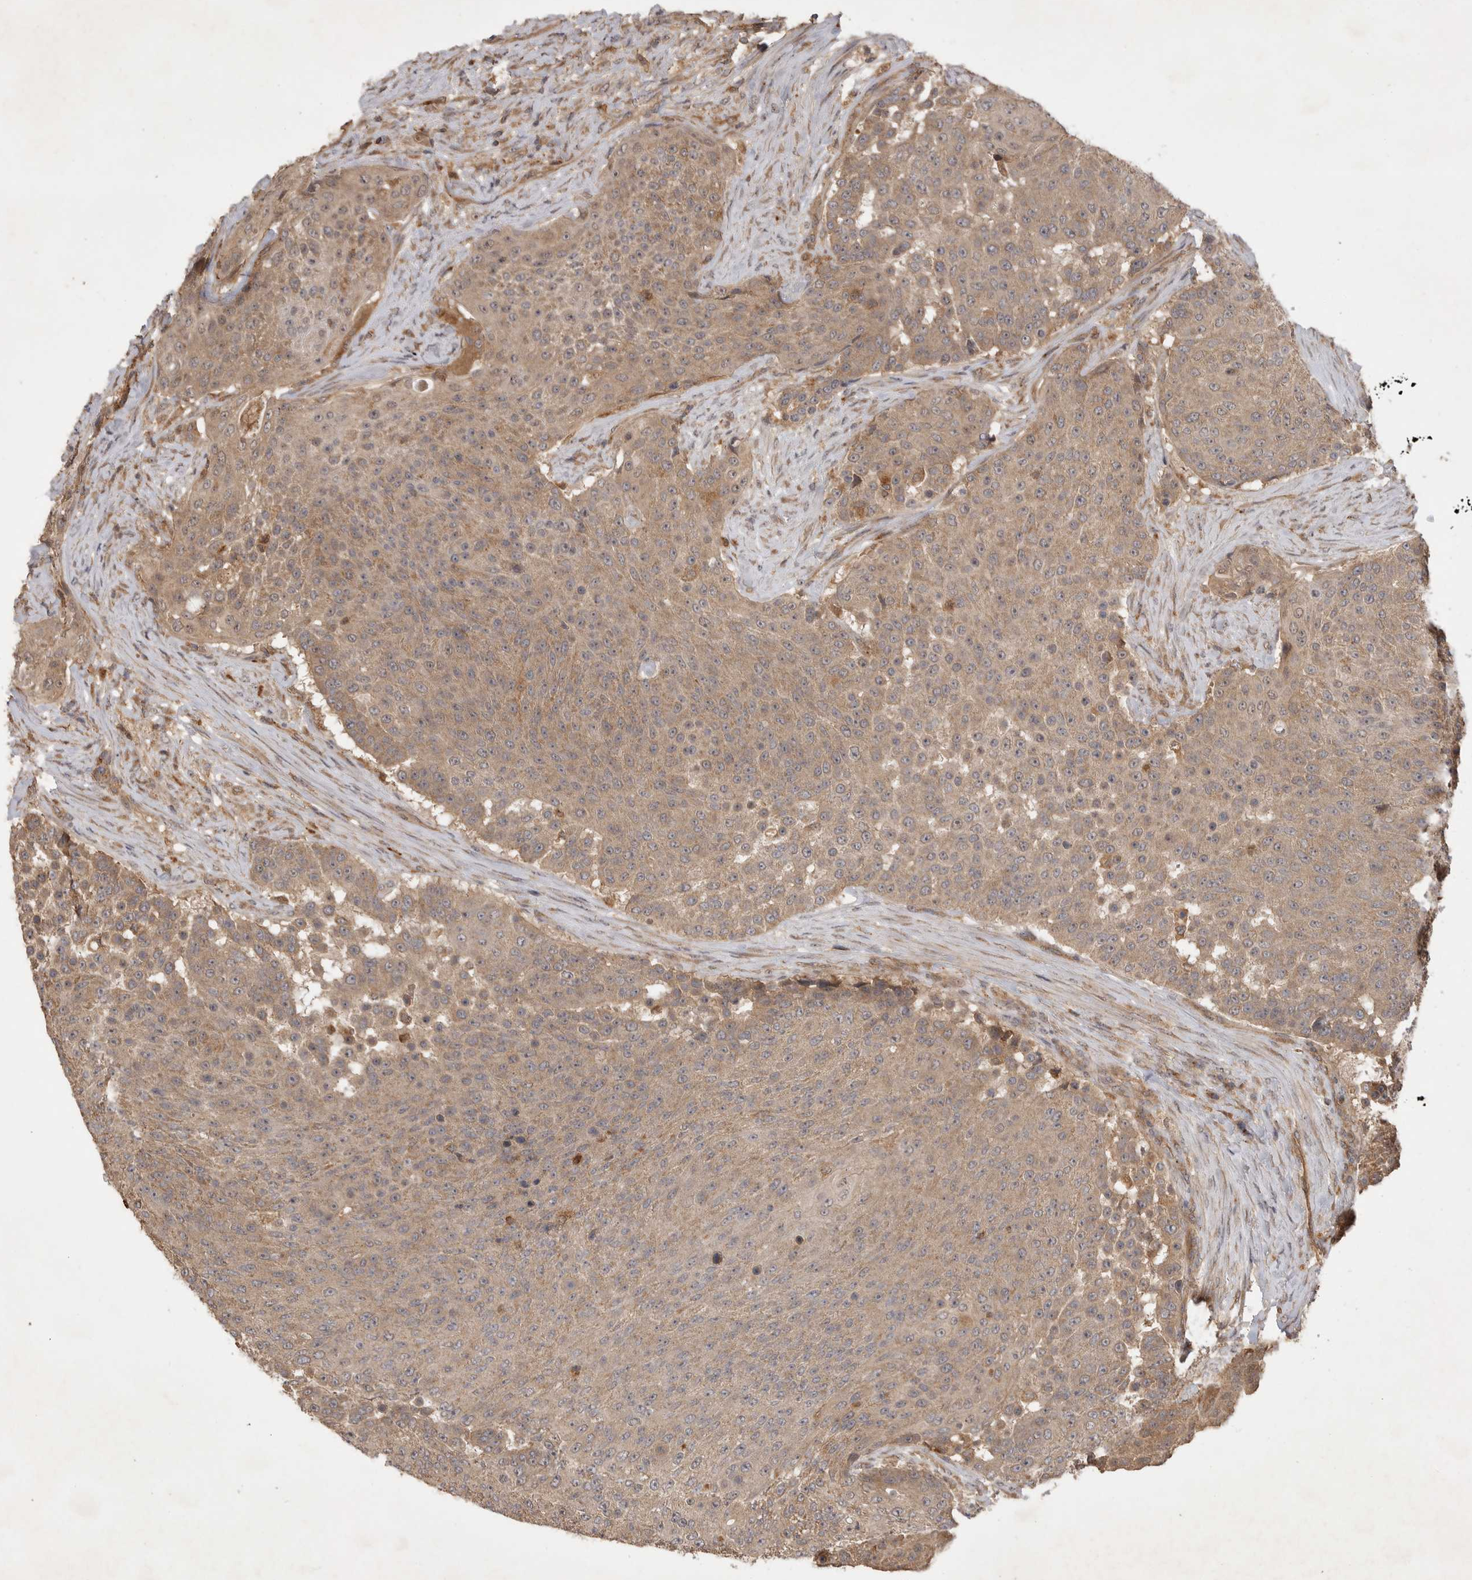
{"staining": {"intensity": "weak", "quantity": ">75%", "location": "cytoplasmic/membranous"}, "tissue": "urothelial cancer", "cell_type": "Tumor cells", "image_type": "cancer", "snomed": [{"axis": "morphology", "description": "Urothelial carcinoma, High grade"}, {"axis": "topography", "description": "Urinary bladder"}], "caption": "Immunohistochemical staining of human urothelial carcinoma (high-grade) displays low levels of weak cytoplasmic/membranous protein expression in approximately >75% of tumor cells. (Stains: DAB in brown, nuclei in blue, Microscopy: brightfield microscopy at high magnification).", "gene": "ZNF232", "patient": {"sex": "female", "age": 63}}